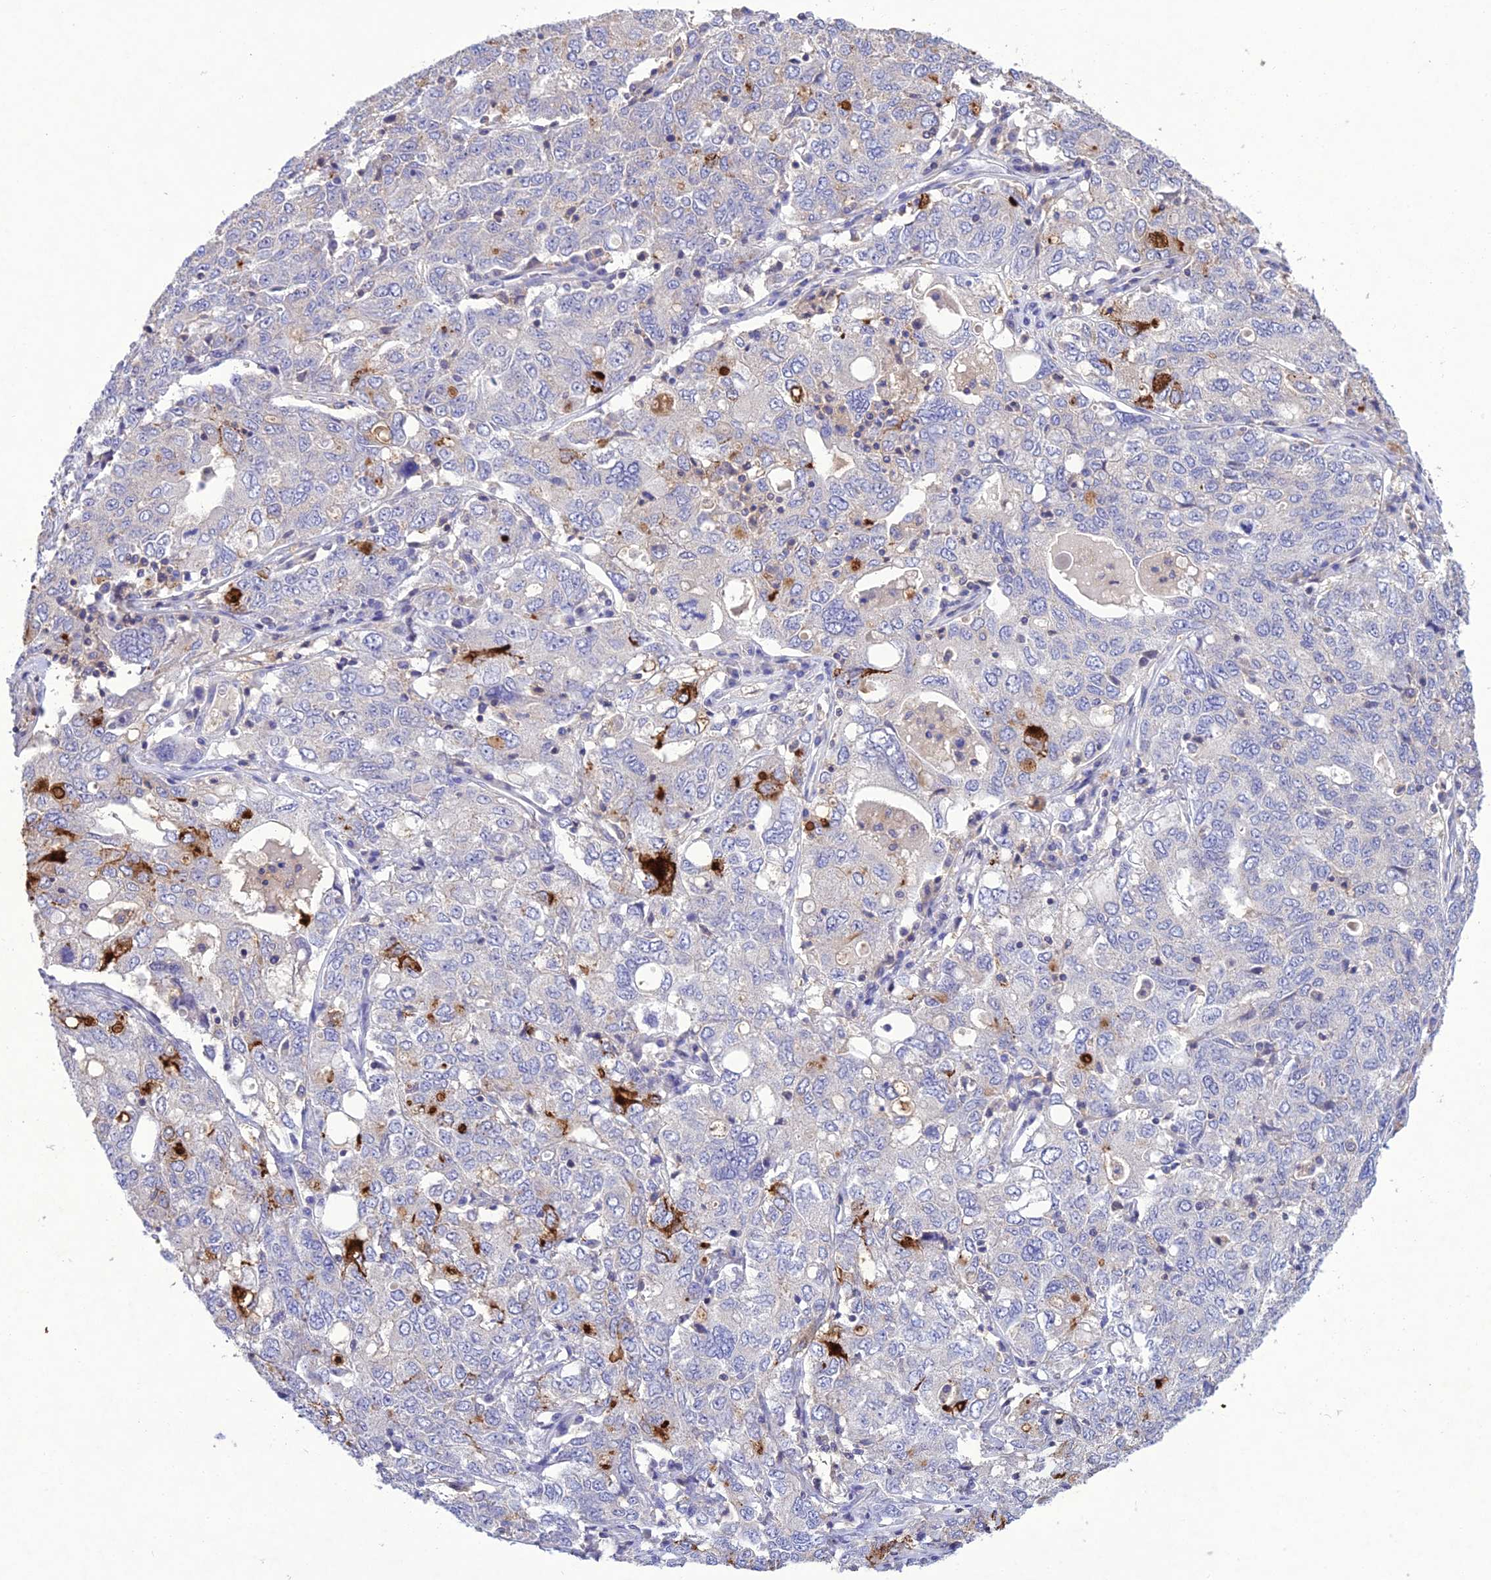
{"staining": {"intensity": "moderate", "quantity": "<25%", "location": "cytoplasmic/membranous"}, "tissue": "ovarian cancer", "cell_type": "Tumor cells", "image_type": "cancer", "snomed": [{"axis": "morphology", "description": "Carcinoma, endometroid"}, {"axis": "topography", "description": "Ovary"}], "caption": "Ovarian cancer stained for a protein shows moderate cytoplasmic/membranous positivity in tumor cells. Using DAB (brown) and hematoxylin (blue) stains, captured at high magnification using brightfield microscopy.", "gene": "SNX24", "patient": {"sex": "female", "age": 62}}